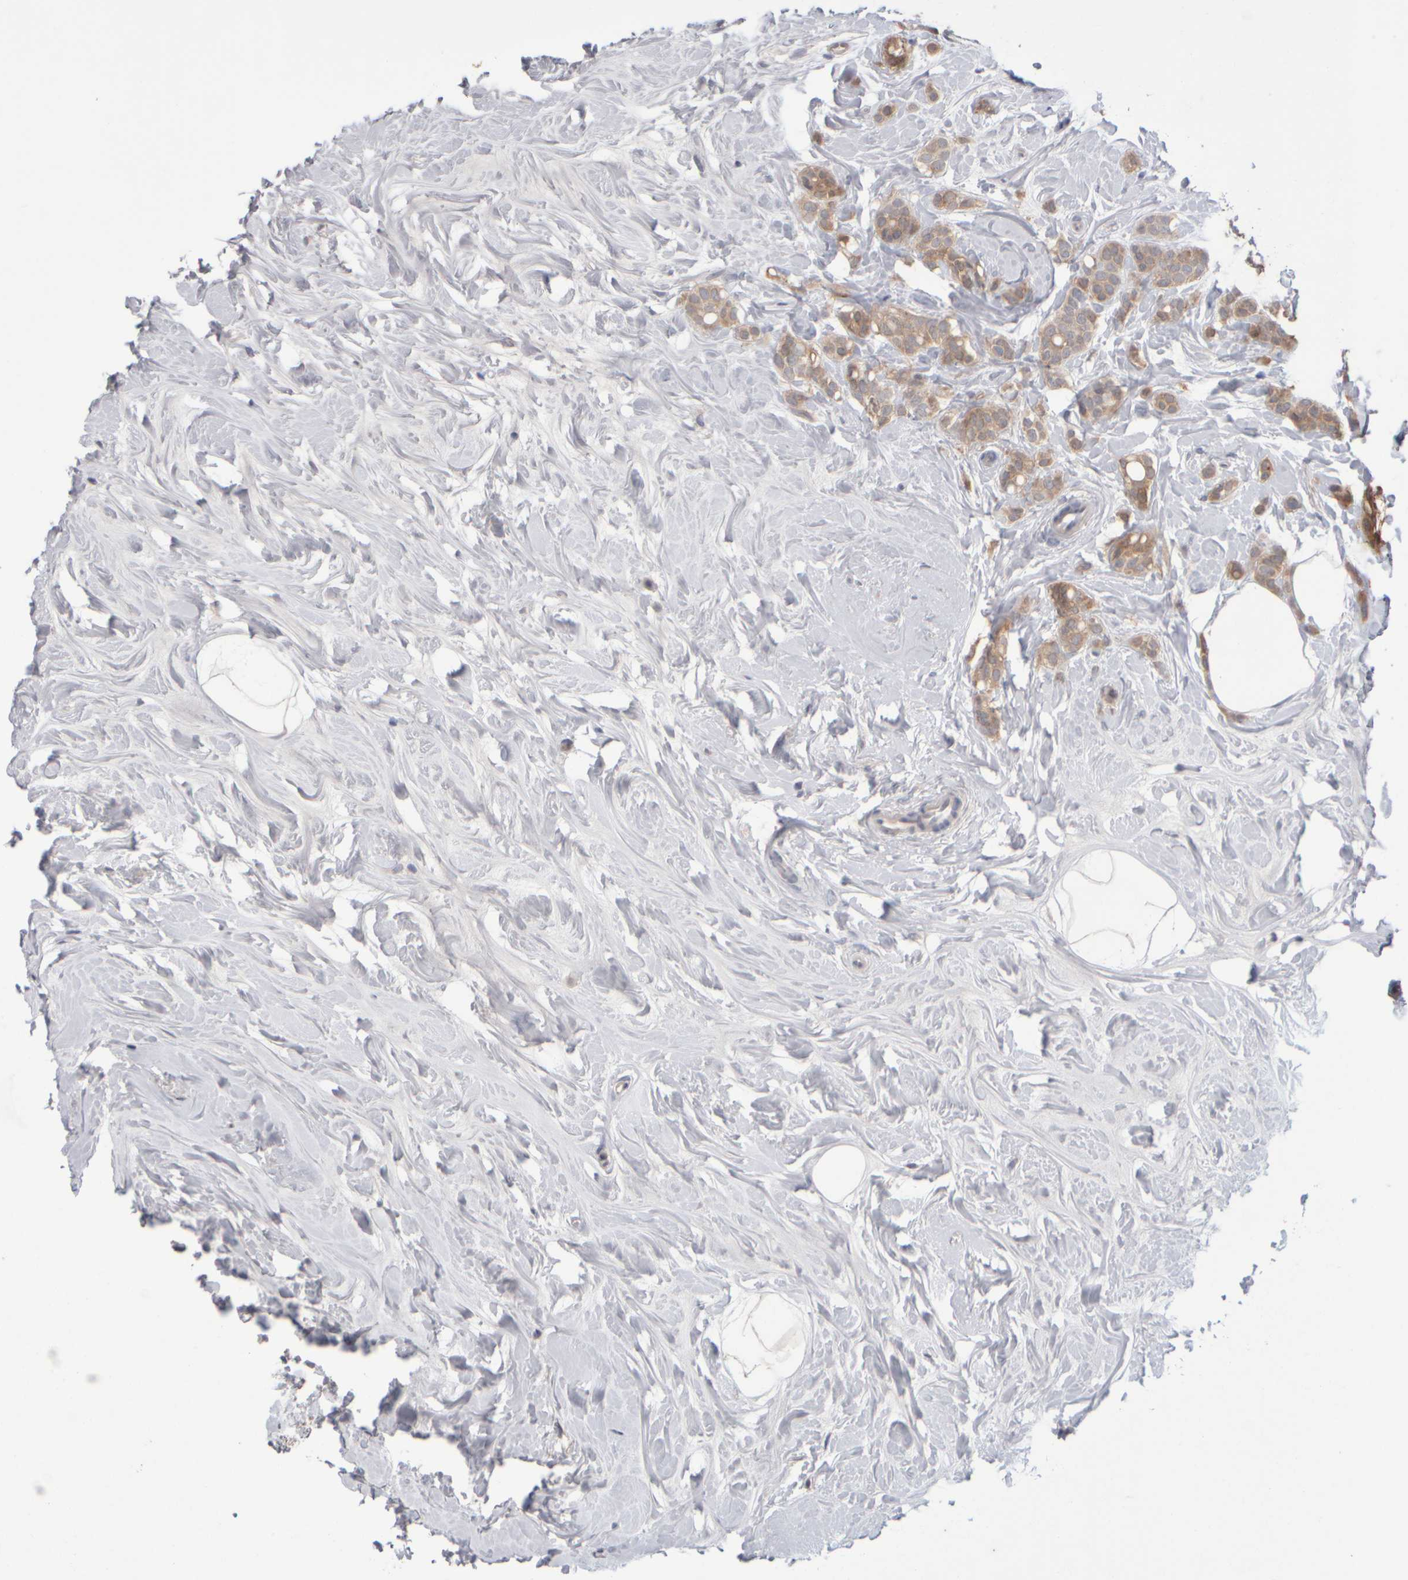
{"staining": {"intensity": "weak", "quantity": ">75%", "location": "cytoplasmic/membranous"}, "tissue": "breast cancer", "cell_type": "Tumor cells", "image_type": "cancer", "snomed": [{"axis": "morphology", "description": "Lobular carcinoma, in situ"}, {"axis": "morphology", "description": "Lobular carcinoma"}, {"axis": "topography", "description": "Breast"}], "caption": "Immunohistochemical staining of breast lobular carcinoma reveals weak cytoplasmic/membranous protein positivity in about >75% of tumor cells.", "gene": "EPHX2", "patient": {"sex": "female", "age": 41}}